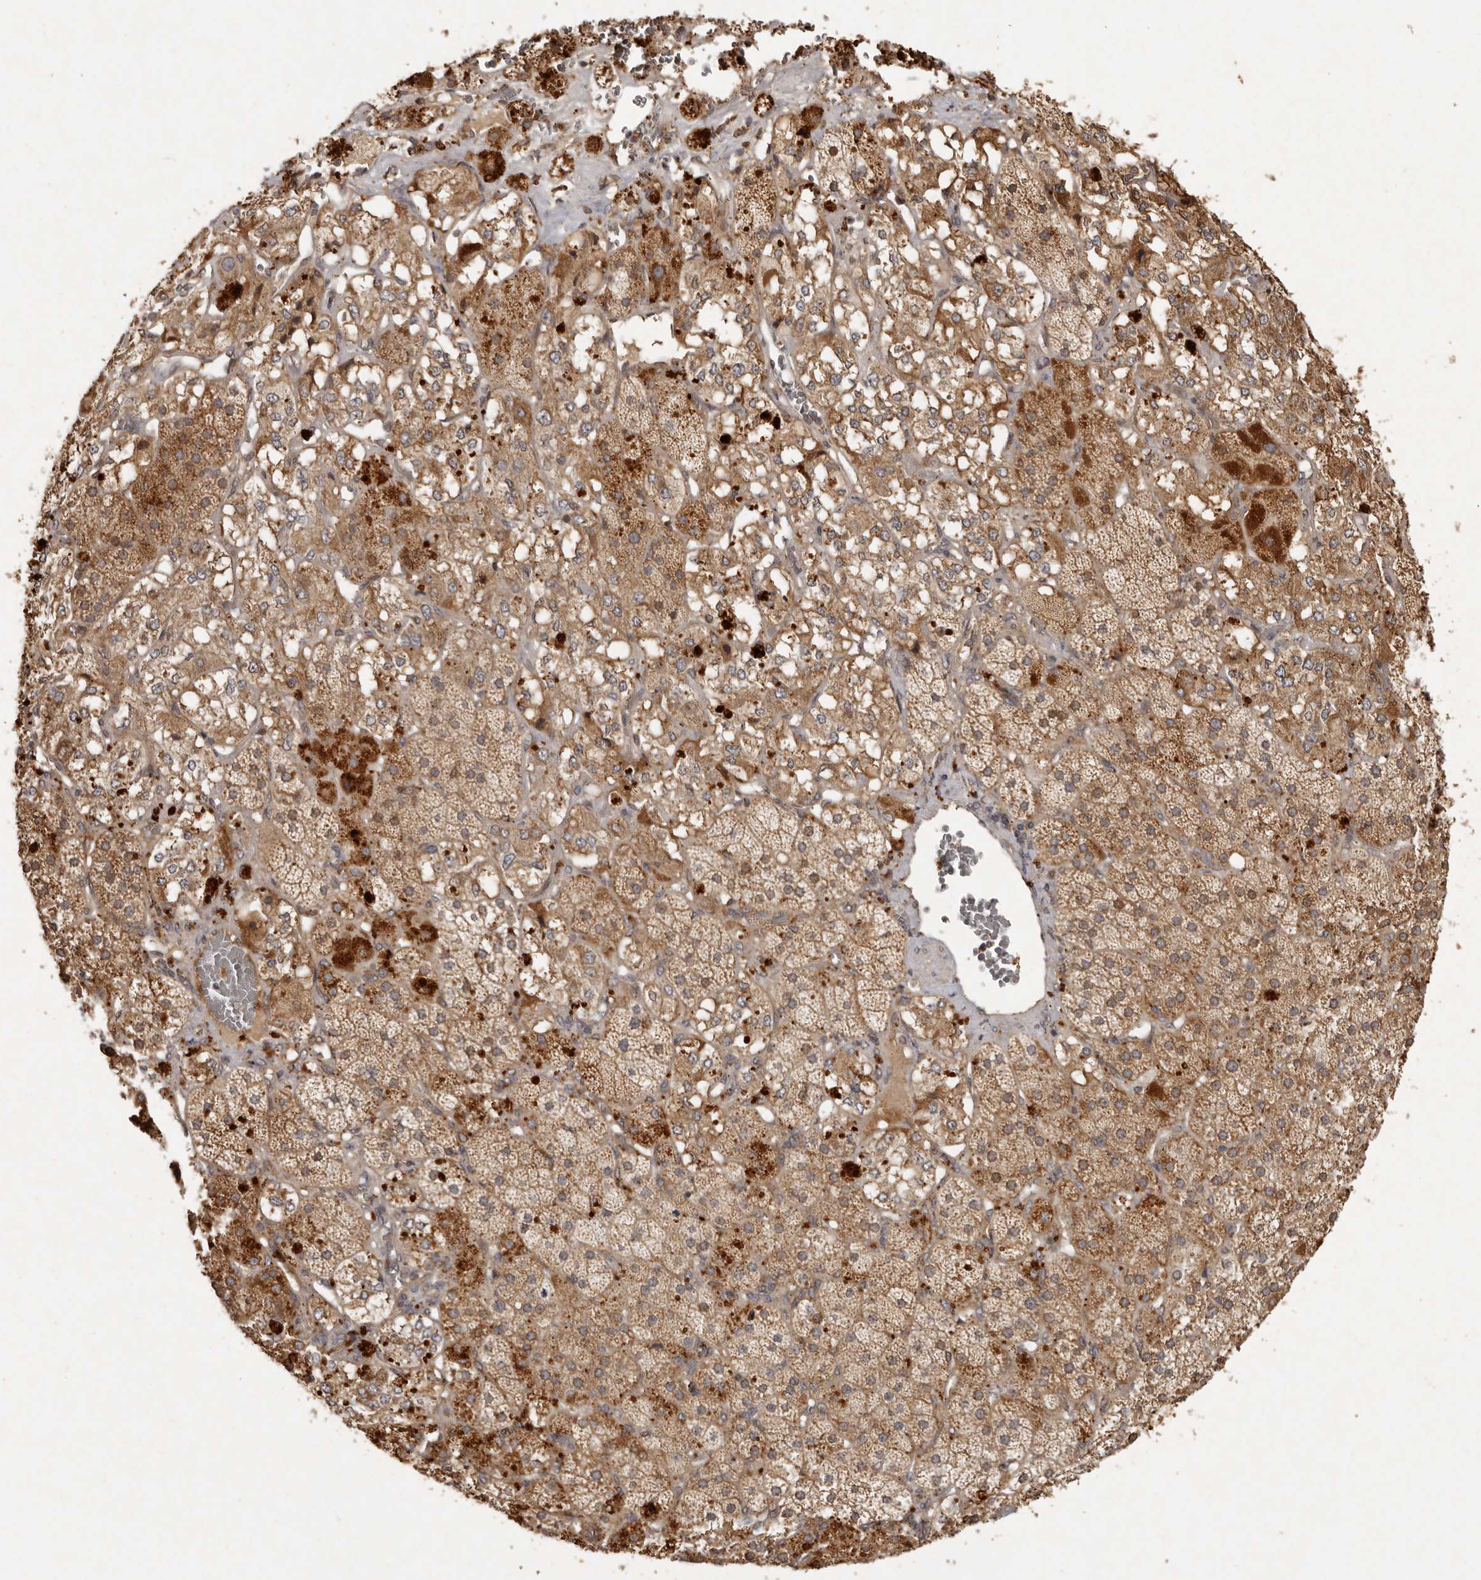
{"staining": {"intensity": "strong", "quantity": ">75%", "location": "cytoplasmic/membranous"}, "tissue": "adrenal gland", "cell_type": "Glandular cells", "image_type": "normal", "snomed": [{"axis": "morphology", "description": "Normal tissue, NOS"}, {"axis": "topography", "description": "Adrenal gland"}], "caption": "Protein expression by immunohistochemistry (IHC) demonstrates strong cytoplasmic/membranous positivity in about >75% of glandular cells in unremarkable adrenal gland.", "gene": "SEMA3A", "patient": {"sex": "male", "age": 57}}